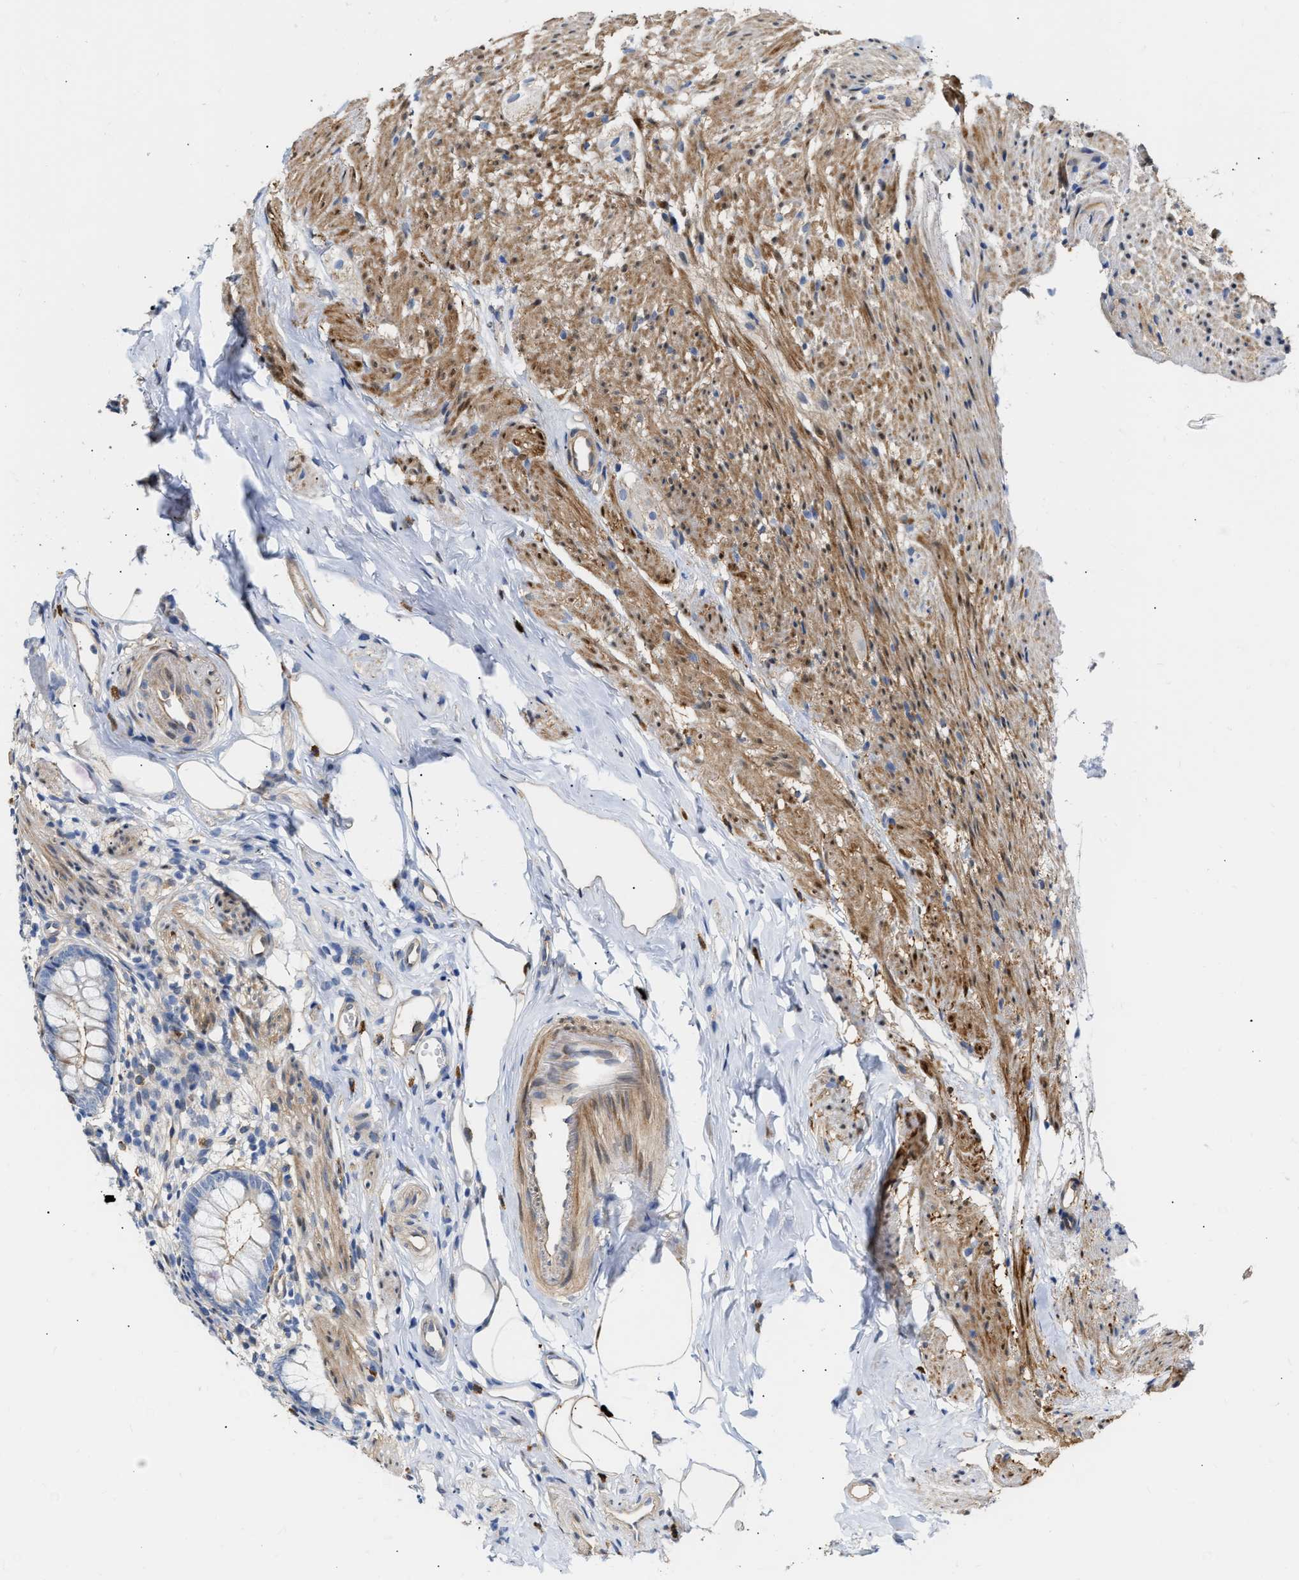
{"staining": {"intensity": "moderate", "quantity": ">75%", "location": "cytoplasmic/membranous"}, "tissue": "appendix", "cell_type": "Glandular cells", "image_type": "normal", "snomed": [{"axis": "morphology", "description": "Normal tissue, NOS"}, {"axis": "topography", "description": "Appendix"}], "caption": "Immunohistochemical staining of benign appendix displays >75% levels of moderate cytoplasmic/membranous protein positivity in approximately >75% of glandular cells. (Stains: DAB in brown, nuclei in blue, Microscopy: brightfield microscopy at high magnification).", "gene": "FHL1", "patient": {"sex": "female", "age": 77}}